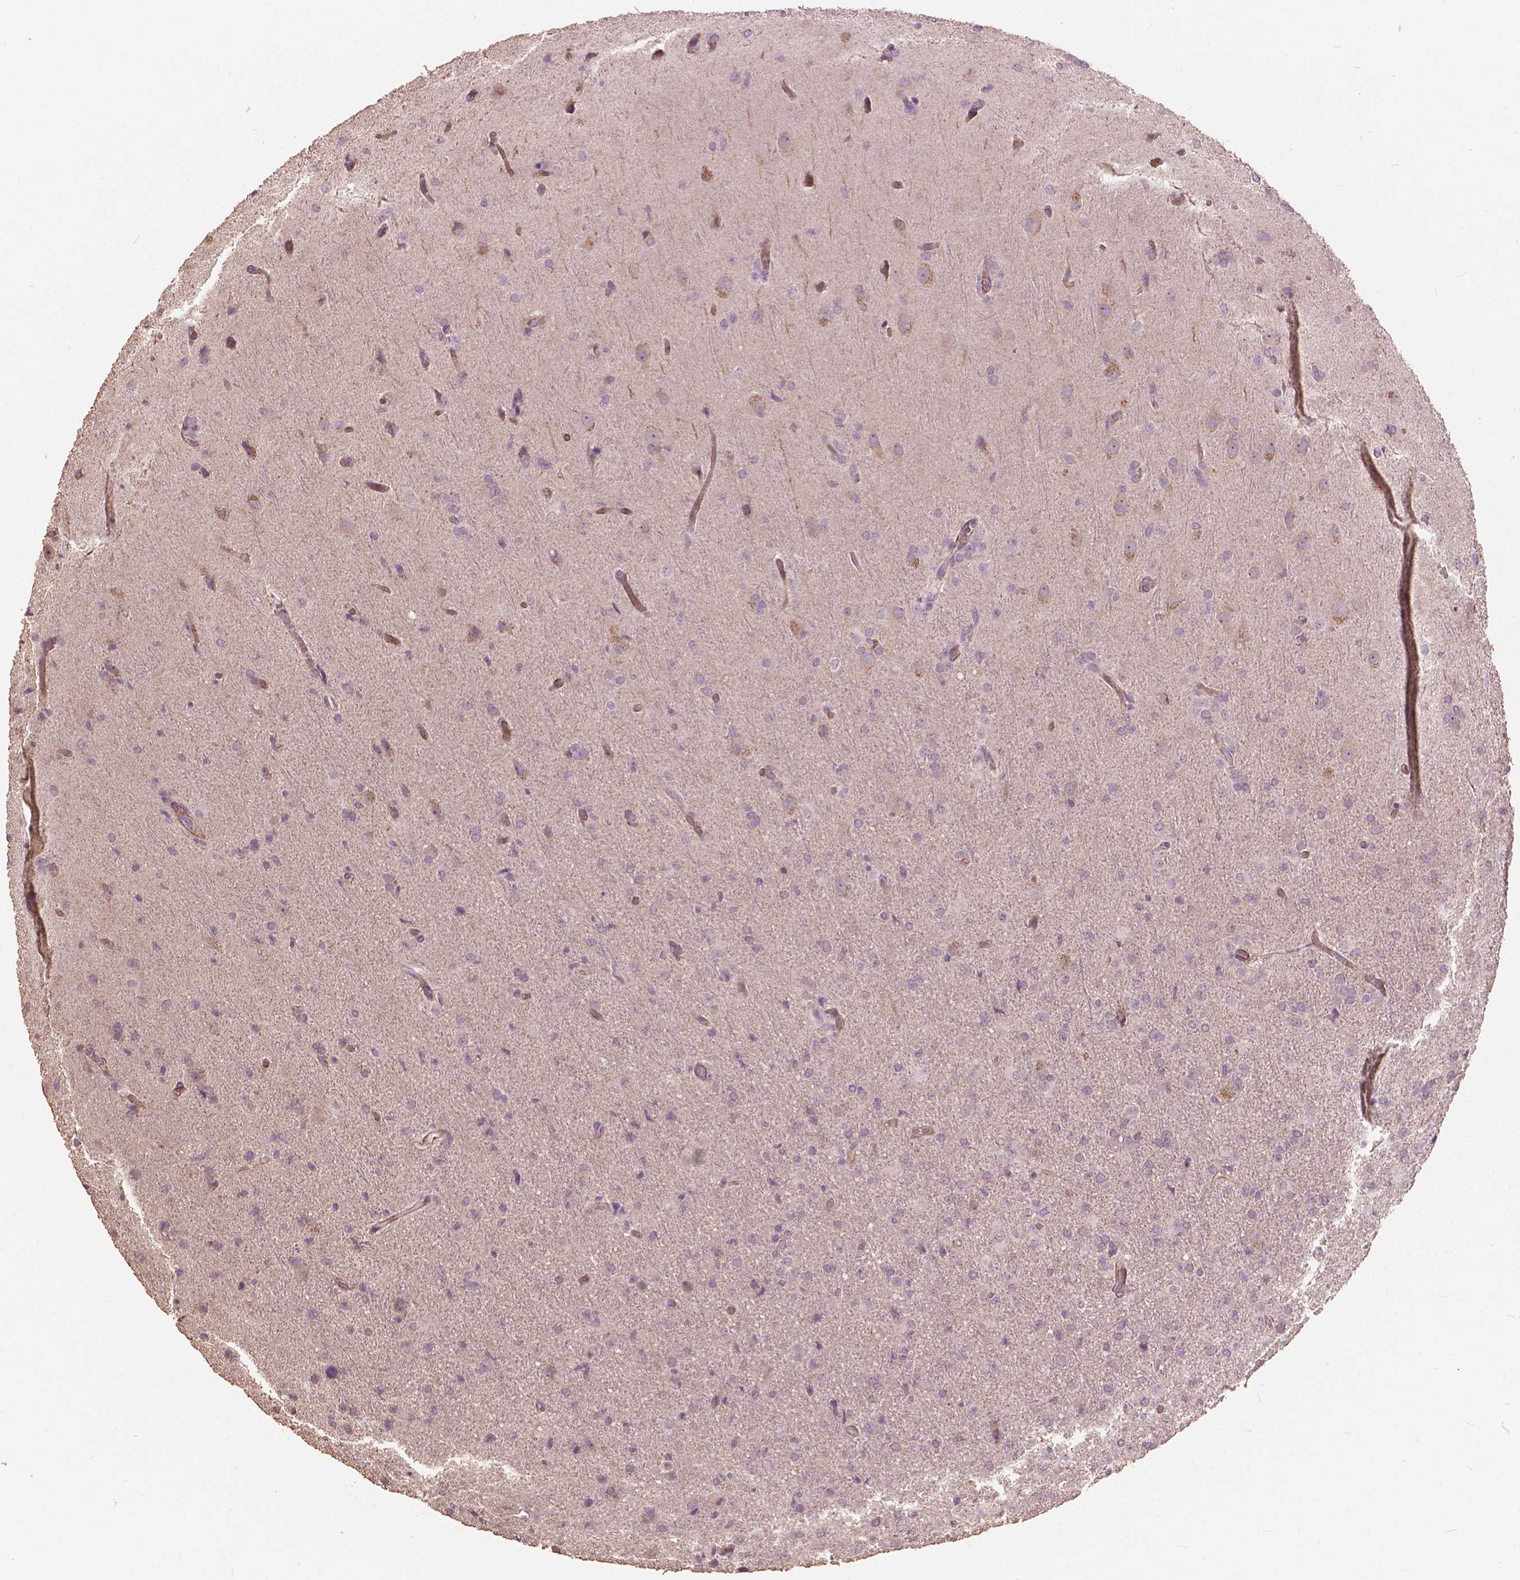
{"staining": {"intensity": "negative", "quantity": "none", "location": "none"}, "tissue": "glioma", "cell_type": "Tumor cells", "image_type": "cancer", "snomed": [{"axis": "morphology", "description": "Glioma, malignant, High grade"}, {"axis": "topography", "description": "Brain"}], "caption": "A histopathology image of malignant glioma (high-grade) stained for a protein displays no brown staining in tumor cells. (DAB IHC, high magnification).", "gene": "FNIP1", "patient": {"sex": "male", "age": 68}}